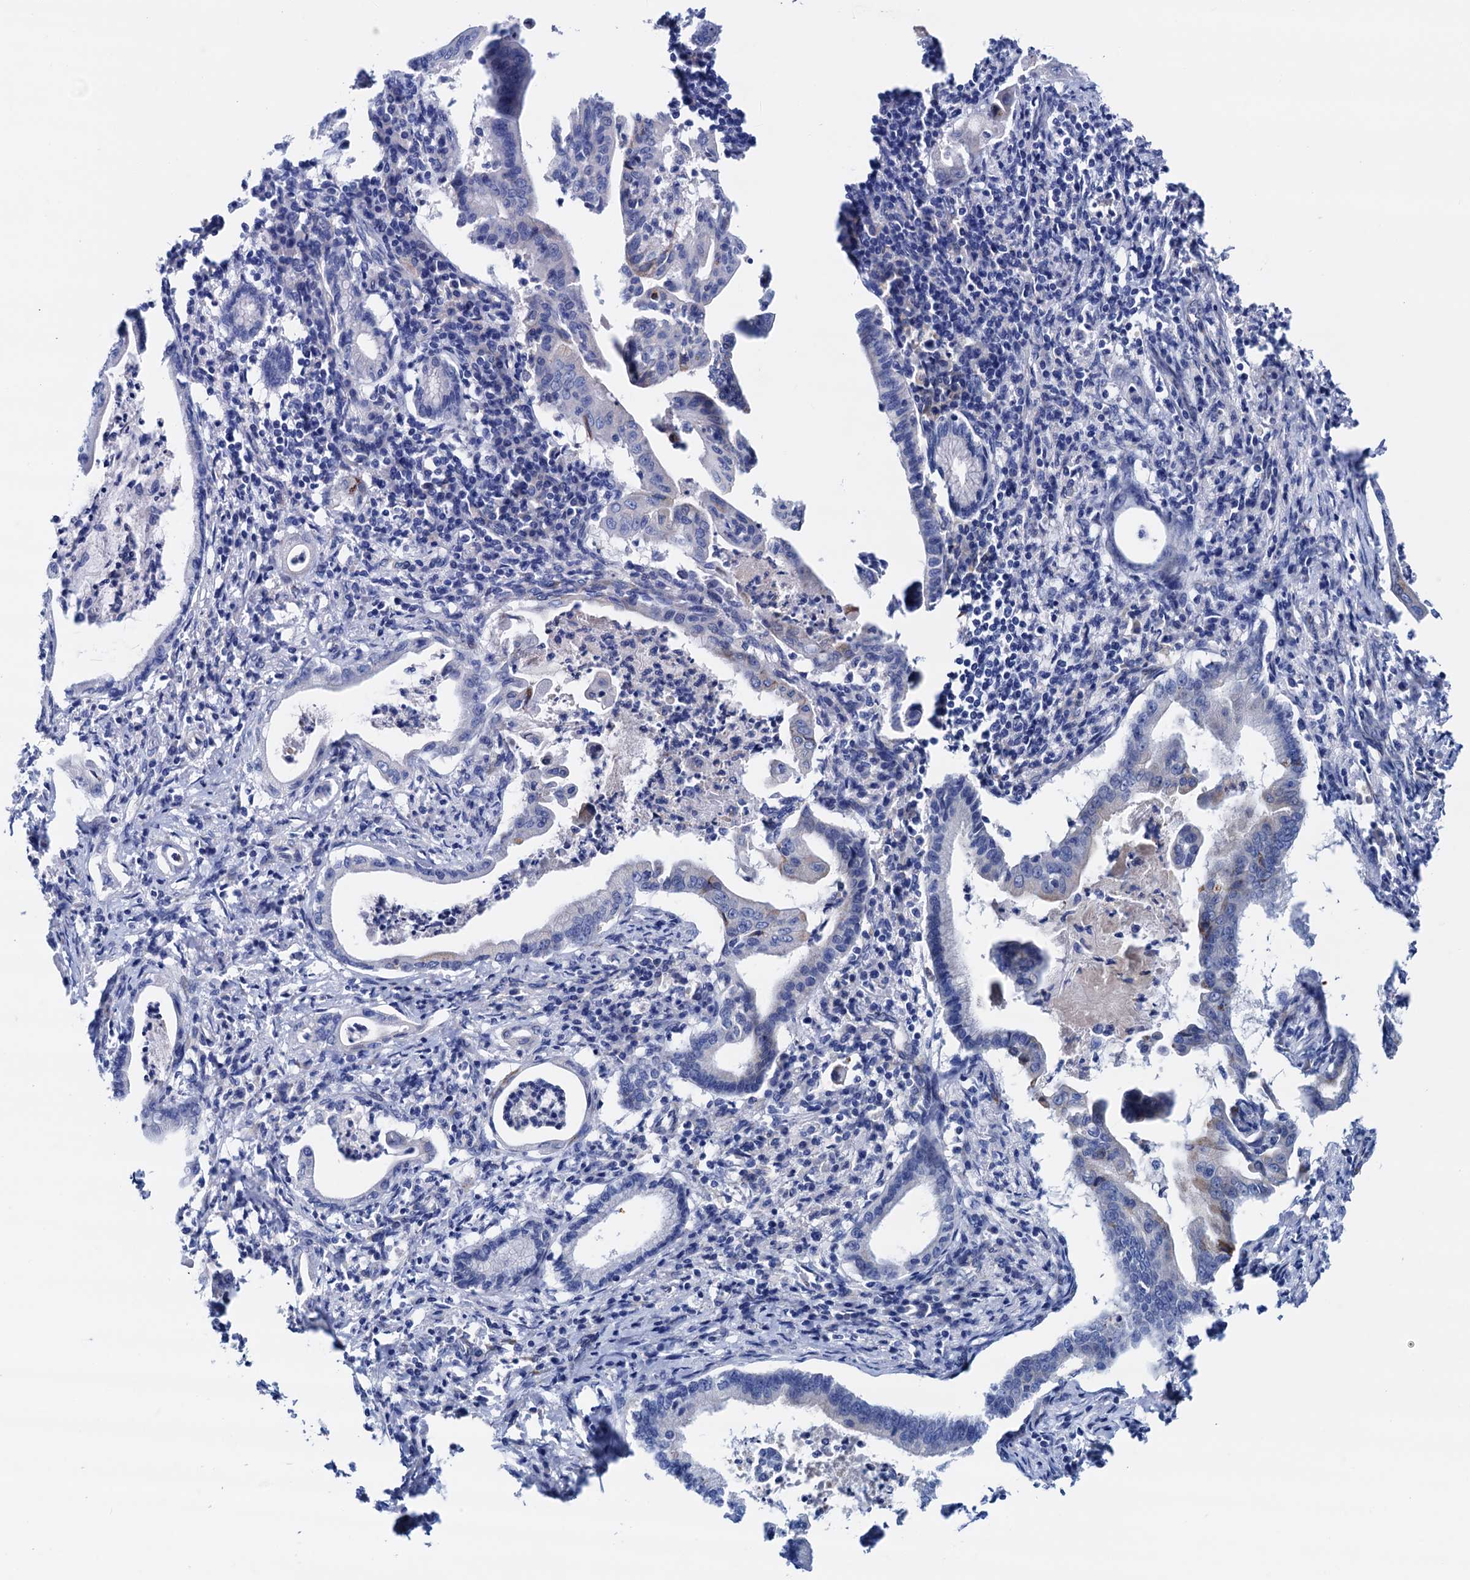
{"staining": {"intensity": "negative", "quantity": "none", "location": "none"}, "tissue": "pancreatic cancer", "cell_type": "Tumor cells", "image_type": "cancer", "snomed": [{"axis": "morphology", "description": "Adenocarcinoma, NOS"}, {"axis": "topography", "description": "Pancreas"}], "caption": "An immunohistochemistry photomicrograph of pancreatic cancer (adenocarcinoma) is shown. There is no staining in tumor cells of pancreatic cancer (adenocarcinoma). (DAB (3,3'-diaminobenzidine) IHC visualized using brightfield microscopy, high magnification).", "gene": "RASSF9", "patient": {"sex": "female", "age": 55}}